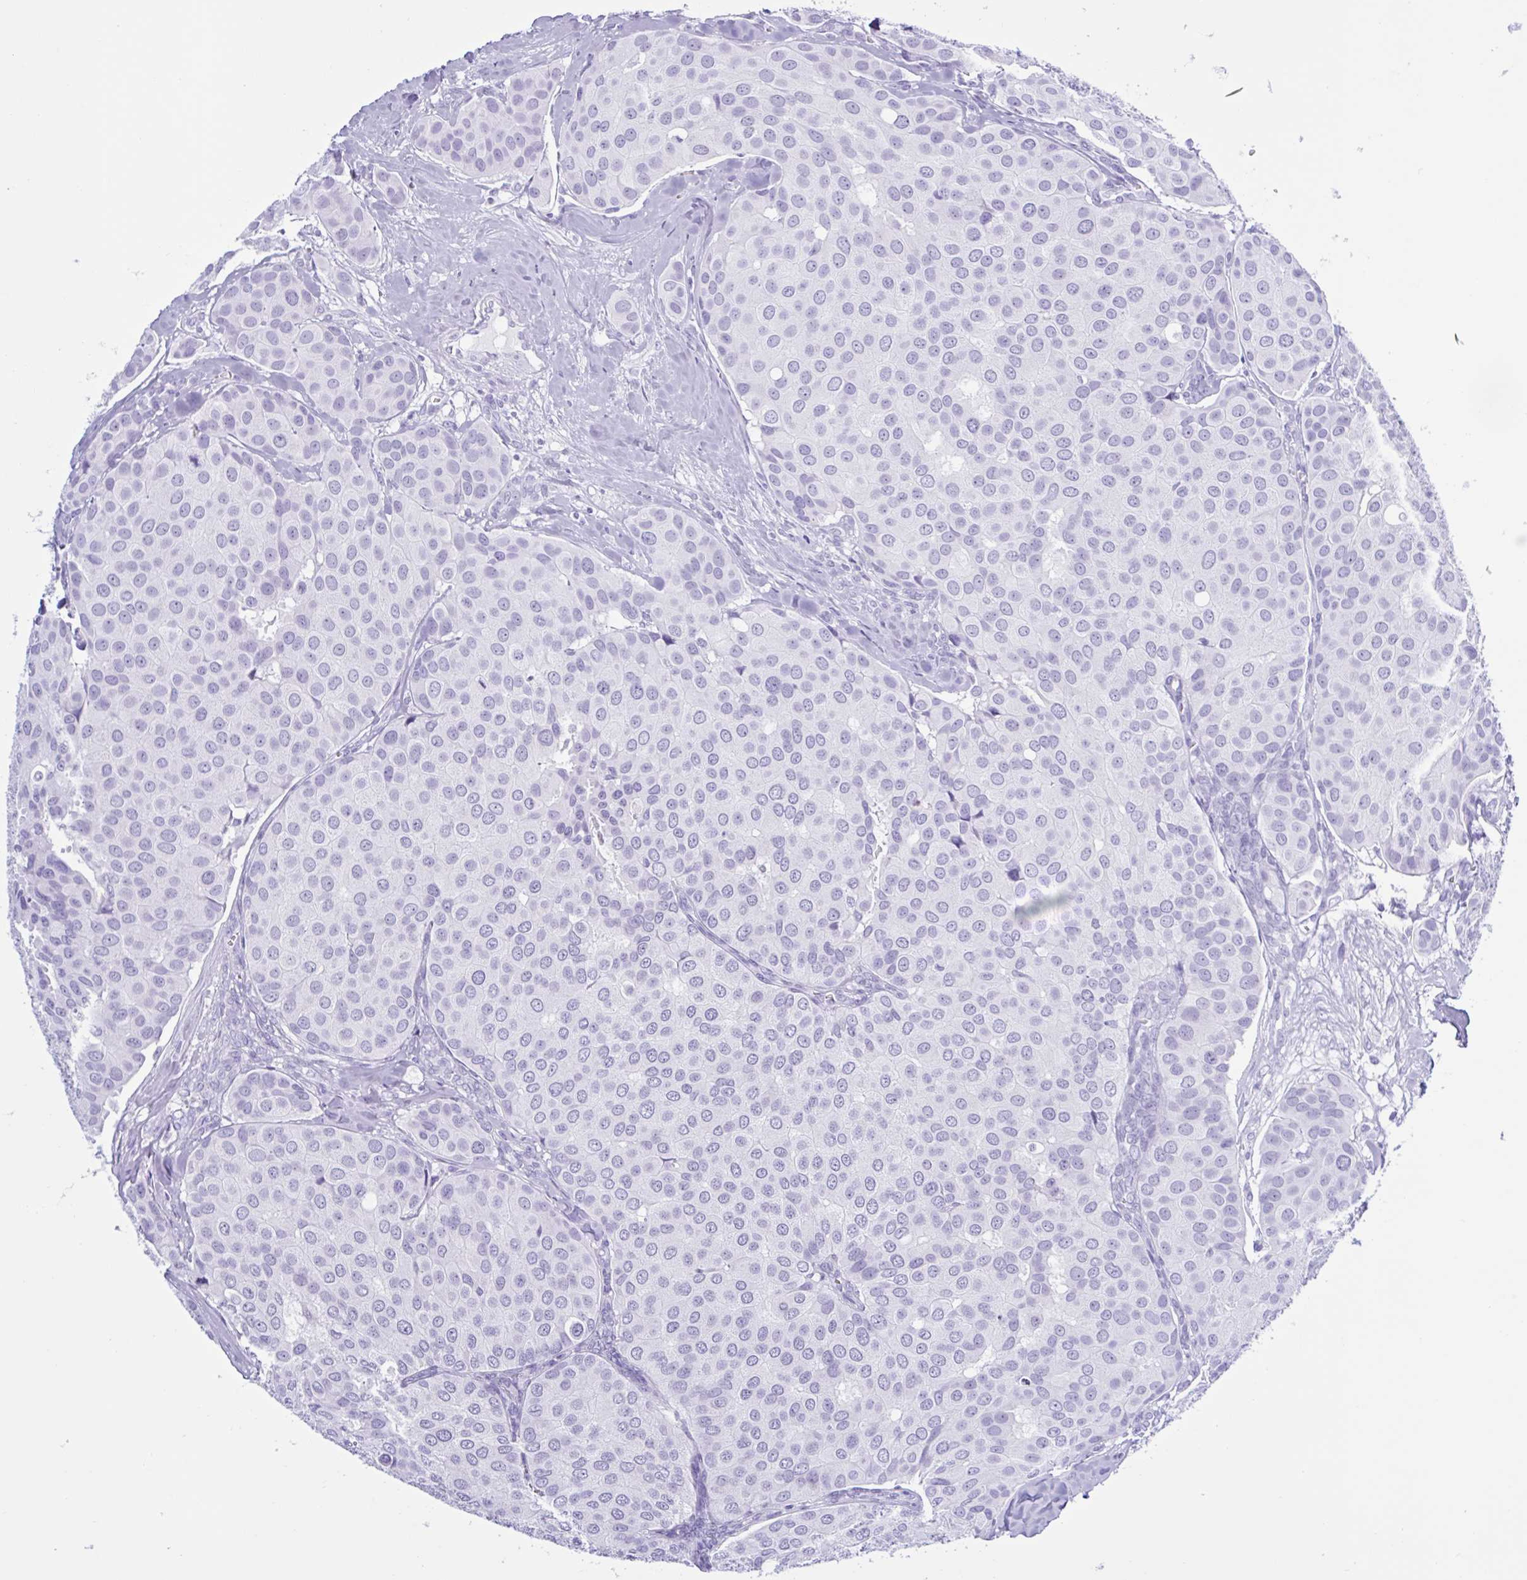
{"staining": {"intensity": "negative", "quantity": "none", "location": "none"}, "tissue": "breast cancer", "cell_type": "Tumor cells", "image_type": "cancer", "snomed": [{"axis": "morphology", "description": "Duct carcinoma"}, {"axis": "topography", "description": "Breast"}], "caption": "Tumor cells are negative for brown protein staining in breast cancer.", "gene": "MRGPRG", "patient": {"sex": "female", "age": 70}}